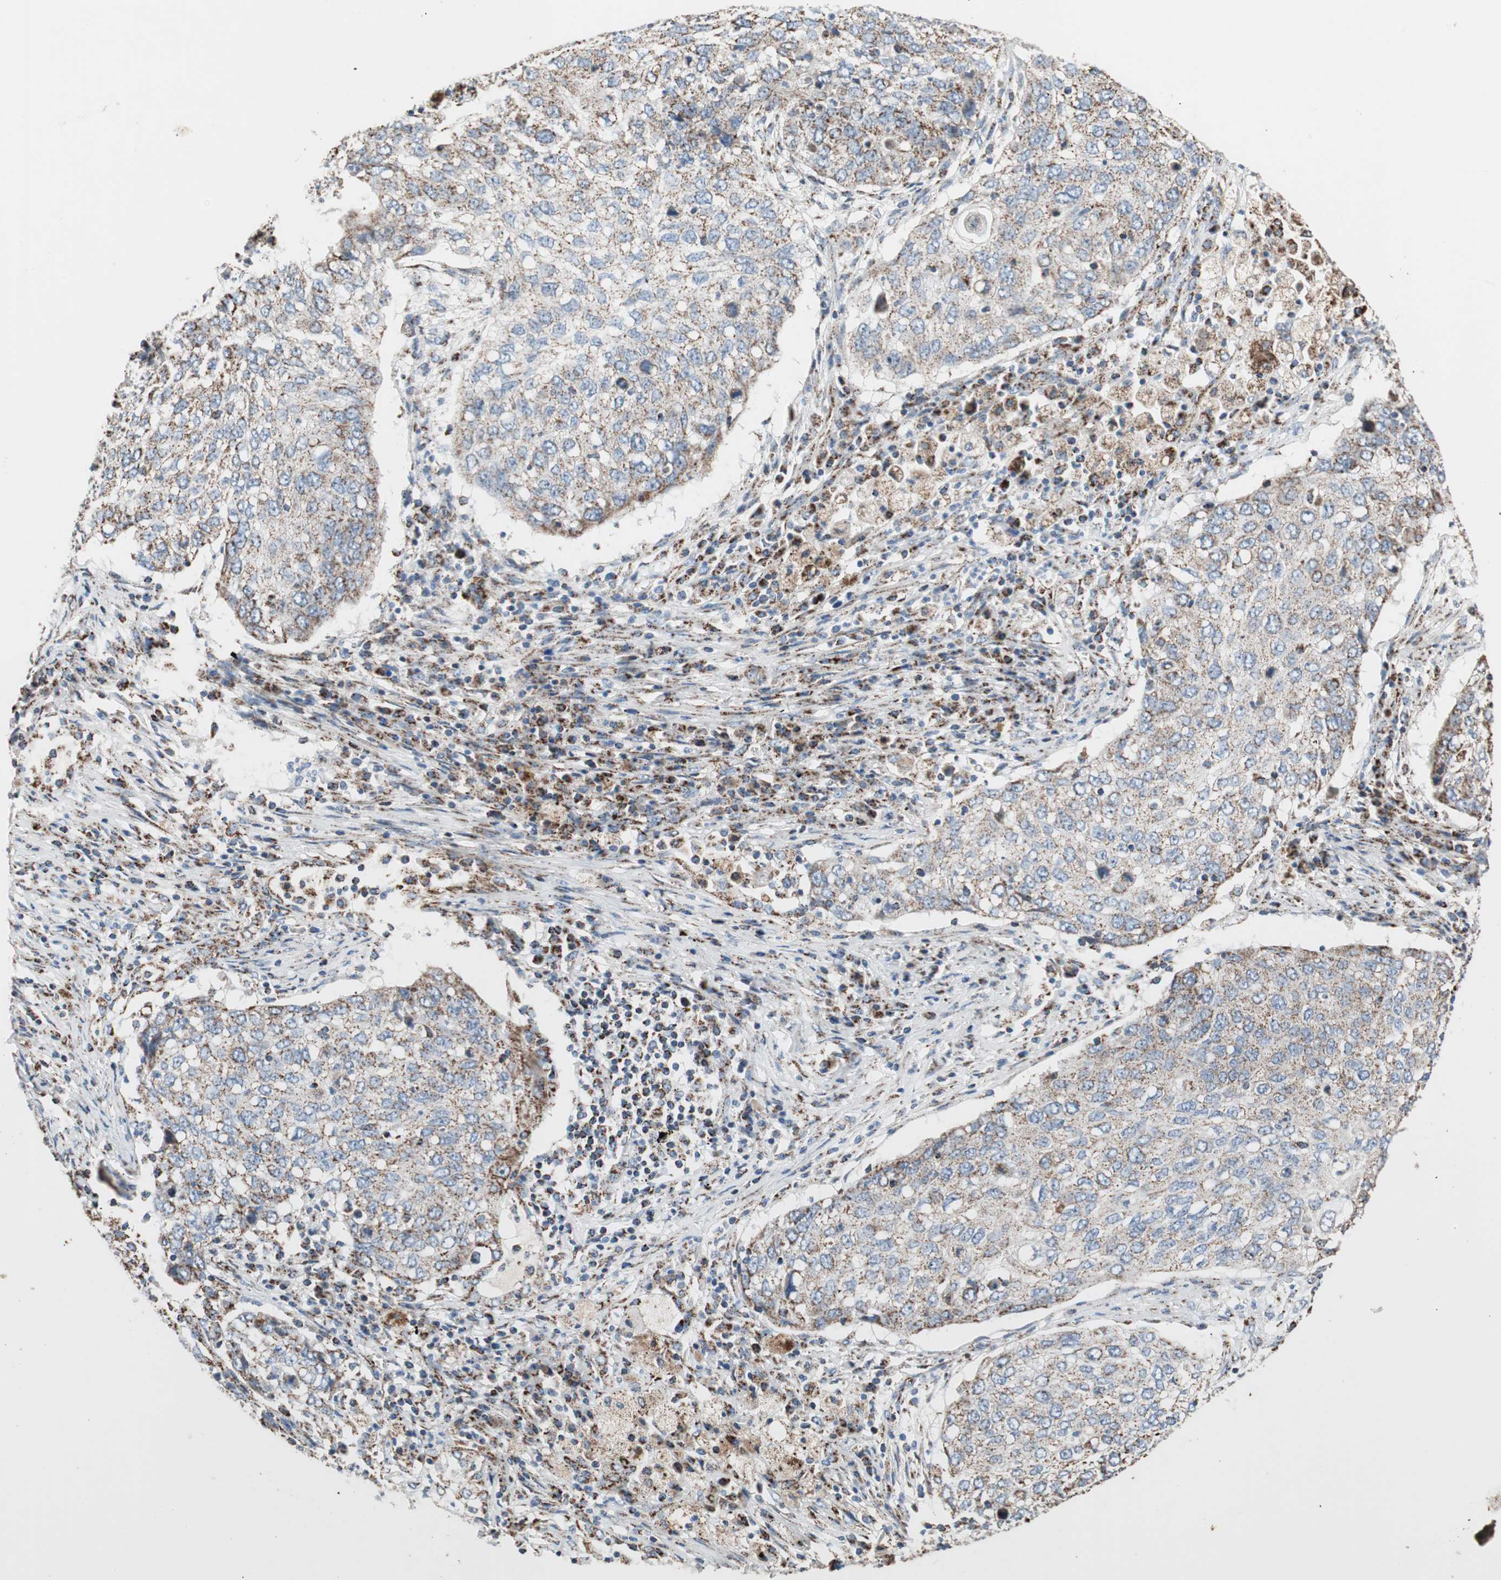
{"staining": {"intensity": "moderate", "quantity": "<25%", "location": "cytoplasmic/membranous"}, "tissue": "lung cancer", "cell_type": "Tumor cells", "image_type": "cancer", "snomed": [{"axis": "morphology", "description": "Squamous cell carcinoma, NOS"}, {"axis": "topography", "description": "Lung"}], "caption": "The micrograph reveals a brown stain indicating the presence of a protein in the cytoplasmic/membranous of tumor cells in squamous cell carcinoma (lung).", "gene": "PCSK4", "patient": {"sex": "female", "age": 63}}